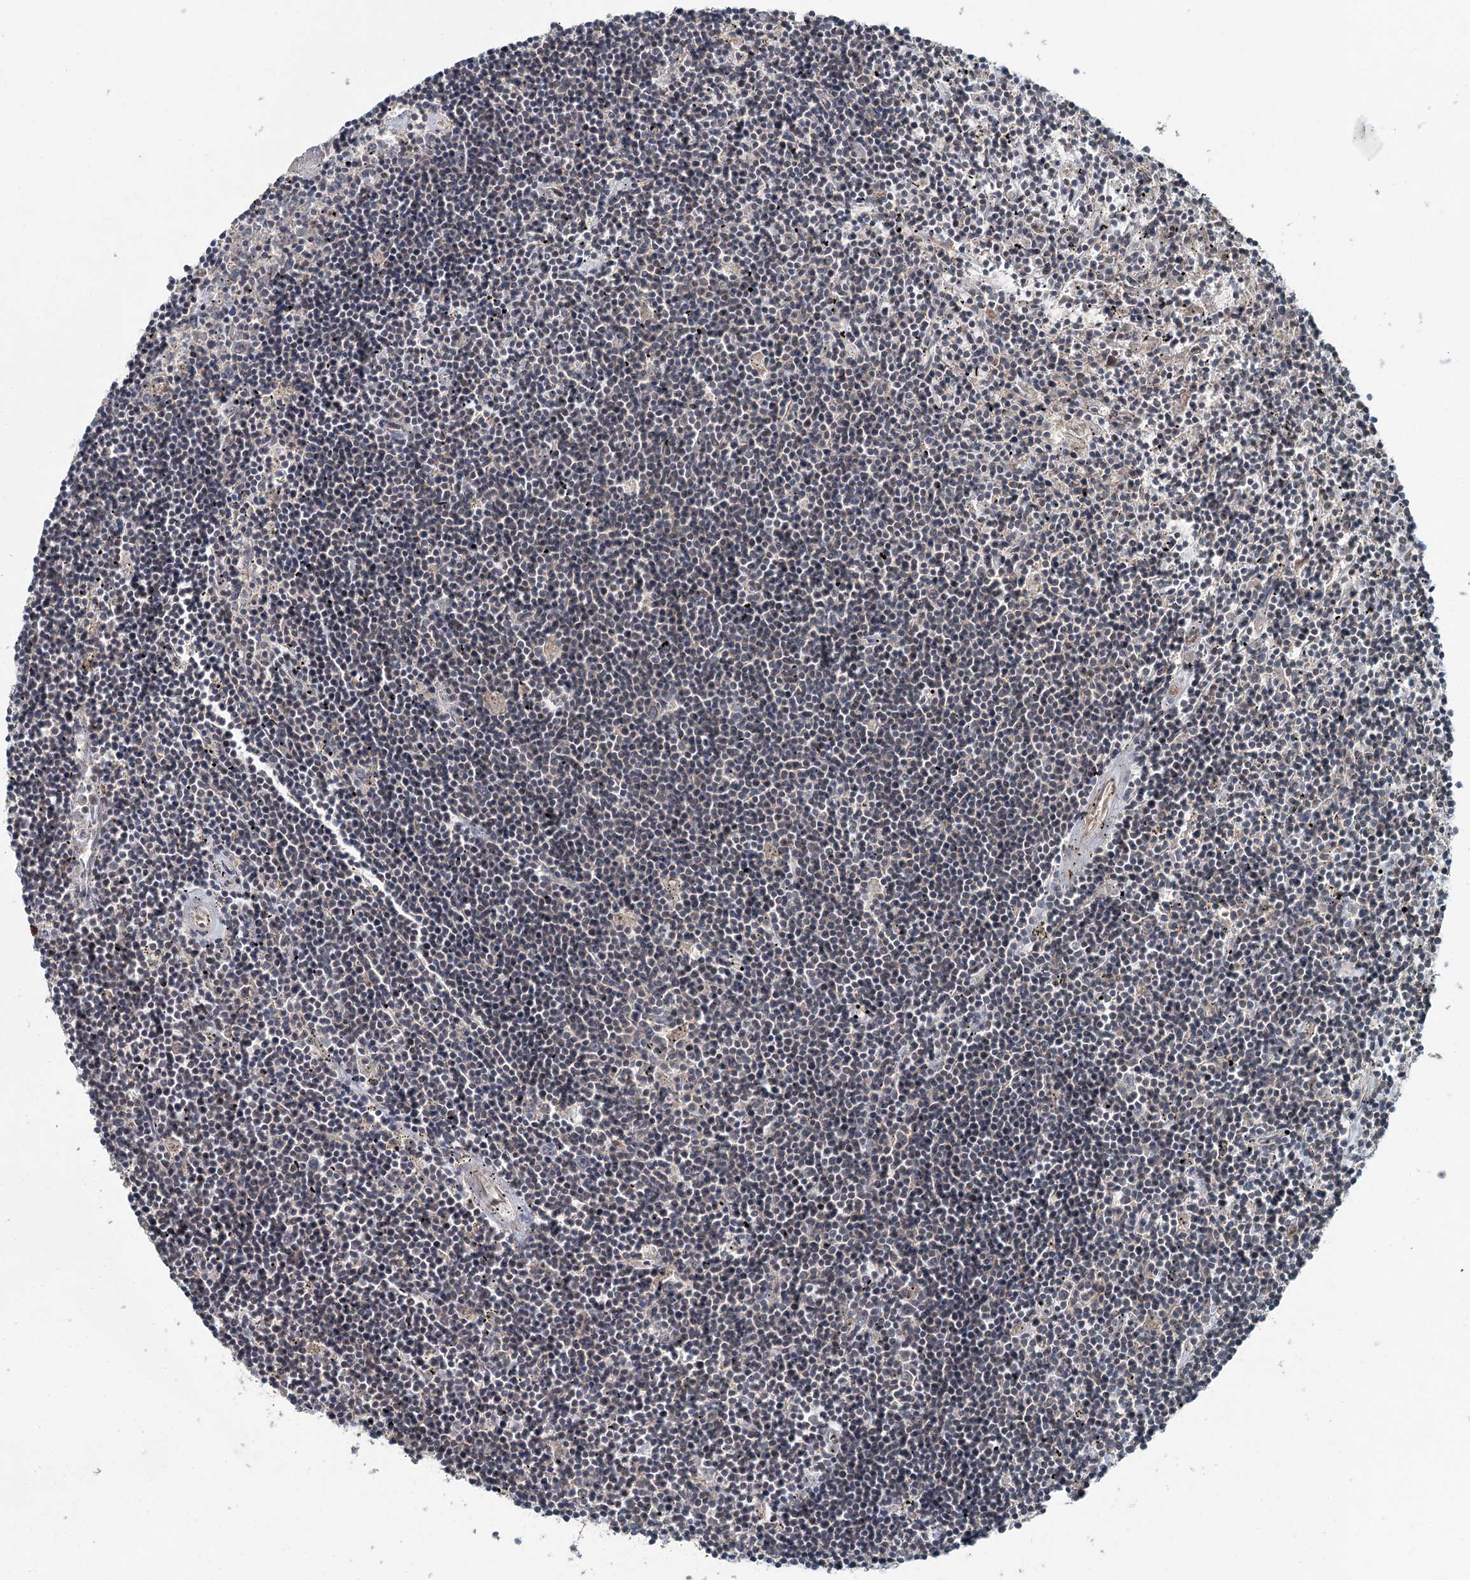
{"staining": {"intensity": "negative", "quantity": "none", "location": "none"}, "tissue": "lymphoma", "cell_type": "Tumor cells", "image_type": "cancer", "snomed": [{"axis": "morphology", "description": "Malignant lymphoma, non-Hodgkin's type, Low grade"}, {"axis": "topography", "description": "Spleen"}], "caption": "Human lymphoma stained for a protein using IHC displays no staining in tumor cells.", "gene": "SKIC3", "patient": {"sex": "male", "age": 76}}